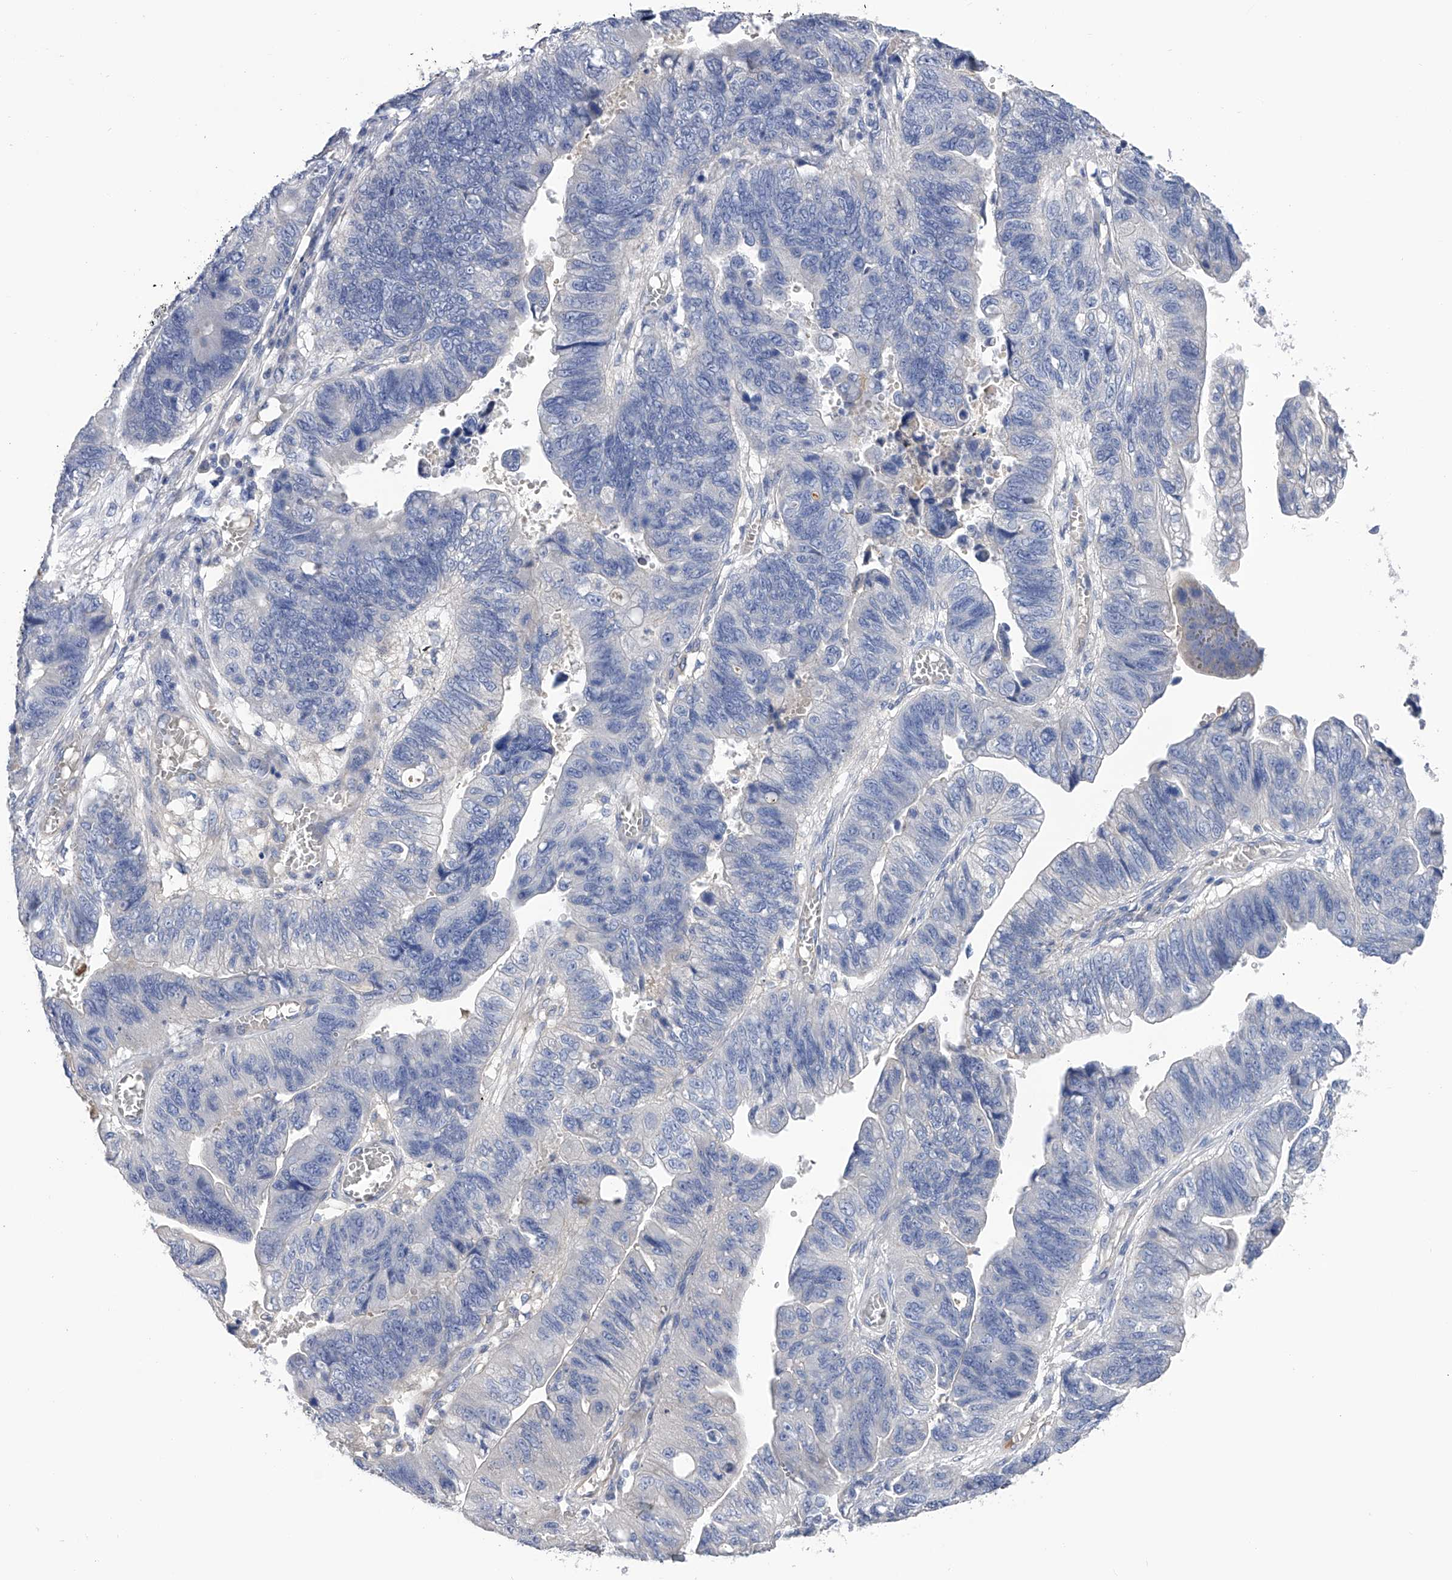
{"staining": {"intensity": "negative", "quantity": "none", "location": "none"}, "tissue": "stomach cancer", "cell_type": "Tumor cells", "image_type": "cancer", "snomed": [{"axis": "morphology", "description": "Adenocarcinoma, NOS"}, {"axis": "topography", "description": "Stomach"}], "caption": "IHC histopathology image of adenocarcinoma (stomach) stained for a protein (brown), which displays no expression in tumor cells.", "gene": "RWDD2A", "patient": {"sex": "male", "age": 59}}